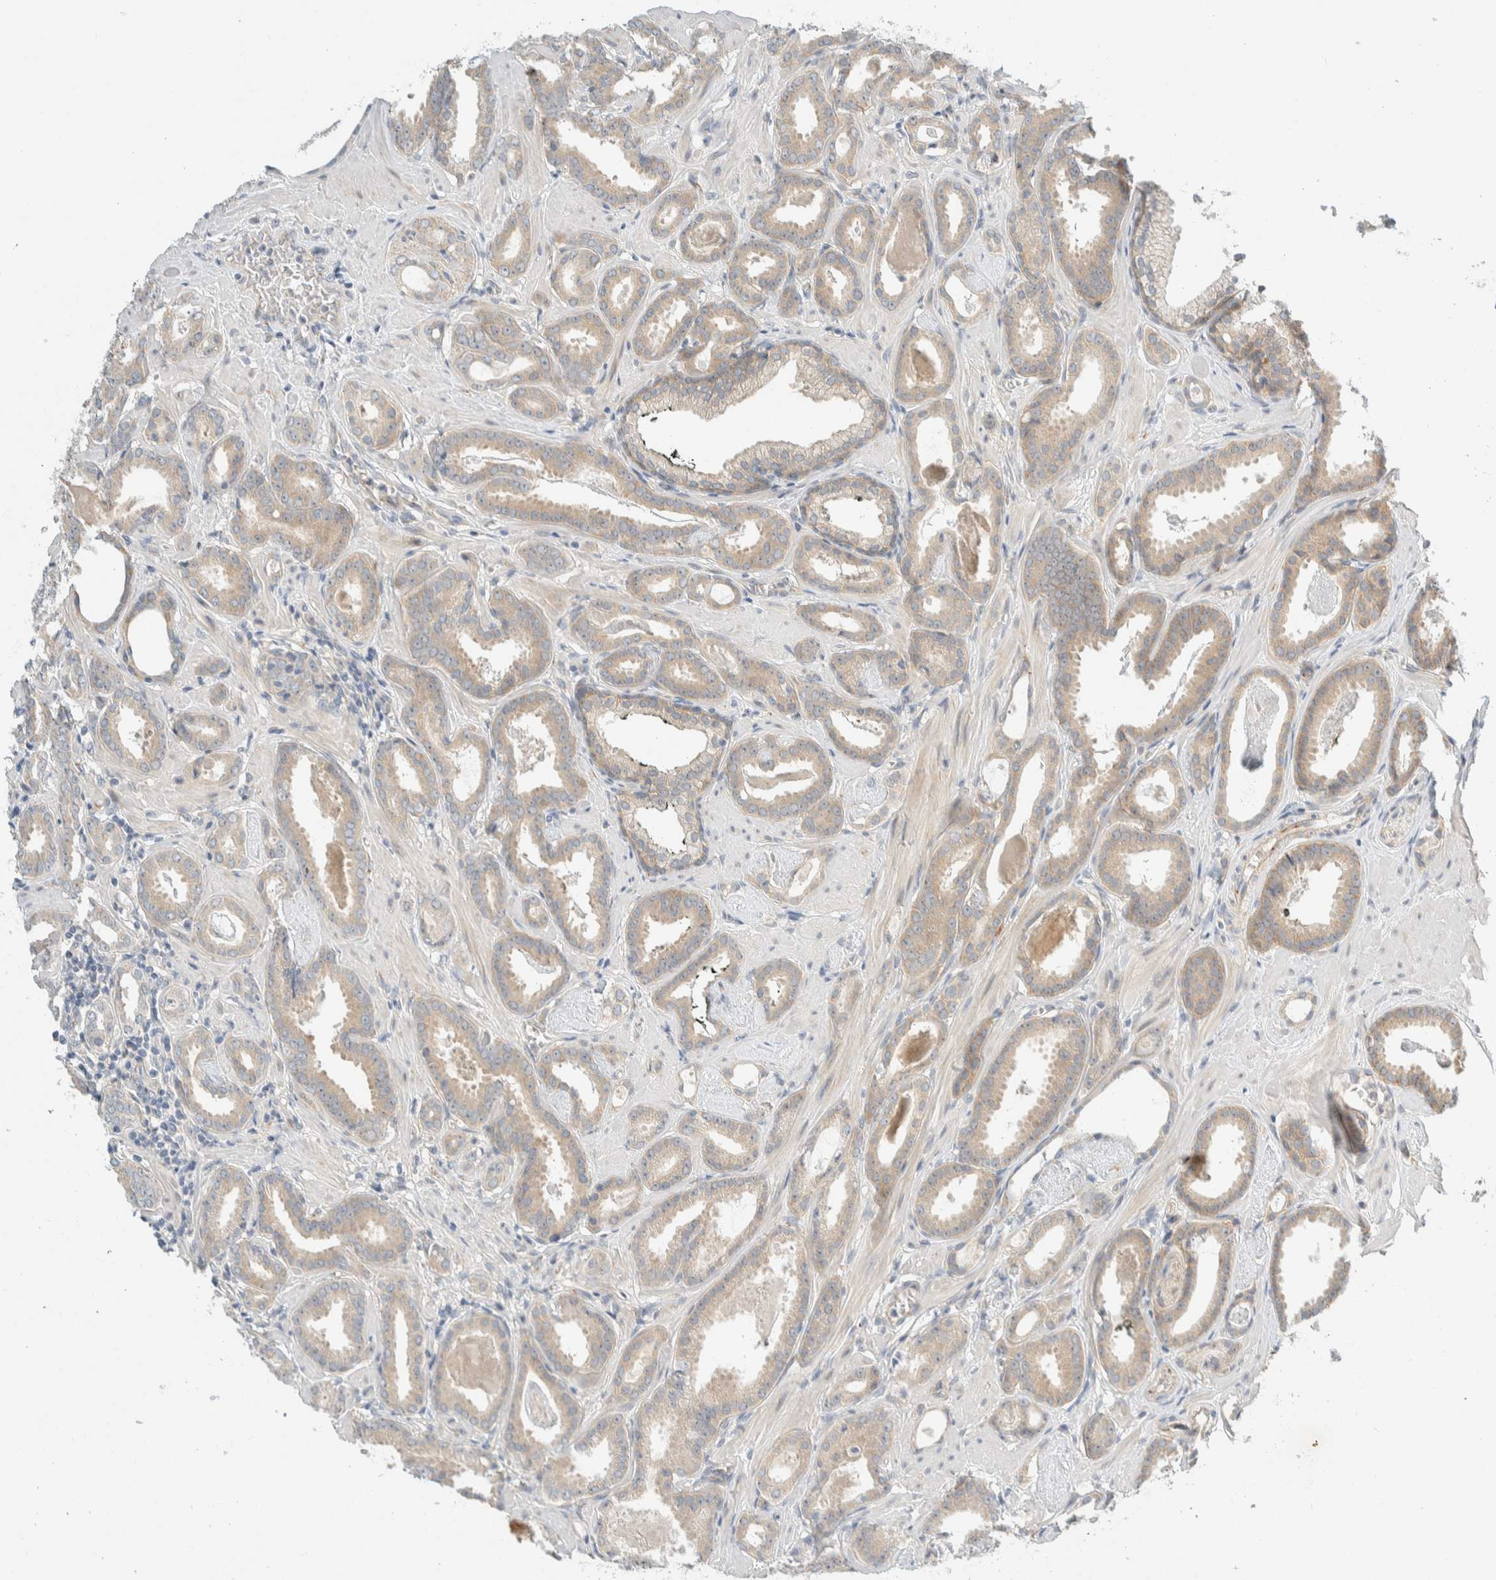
{"staining": {"intensity": "weak", "quantity": "25%-75%", "location": "cytoplasmic/membranous"}, "tissue": "prostate cancer", "cell_type": "Tumor cells", "image_type": "cancer", "snomed": [{"axis": "morphology", "description": "Adenocarcinoma, Low grade"}, {"axis": "topography", "description": "Prostate"}], "caption": "Immunohistochemical staining of human prostate cancer (low-grade adenocarcinoma) demonstrates weak cytoplasmic/membranous protein positivity in approximately 25%-75% of tumor cells.", "gene": "TMEM184B", "patient": {"sex": "male", "age": 53}}